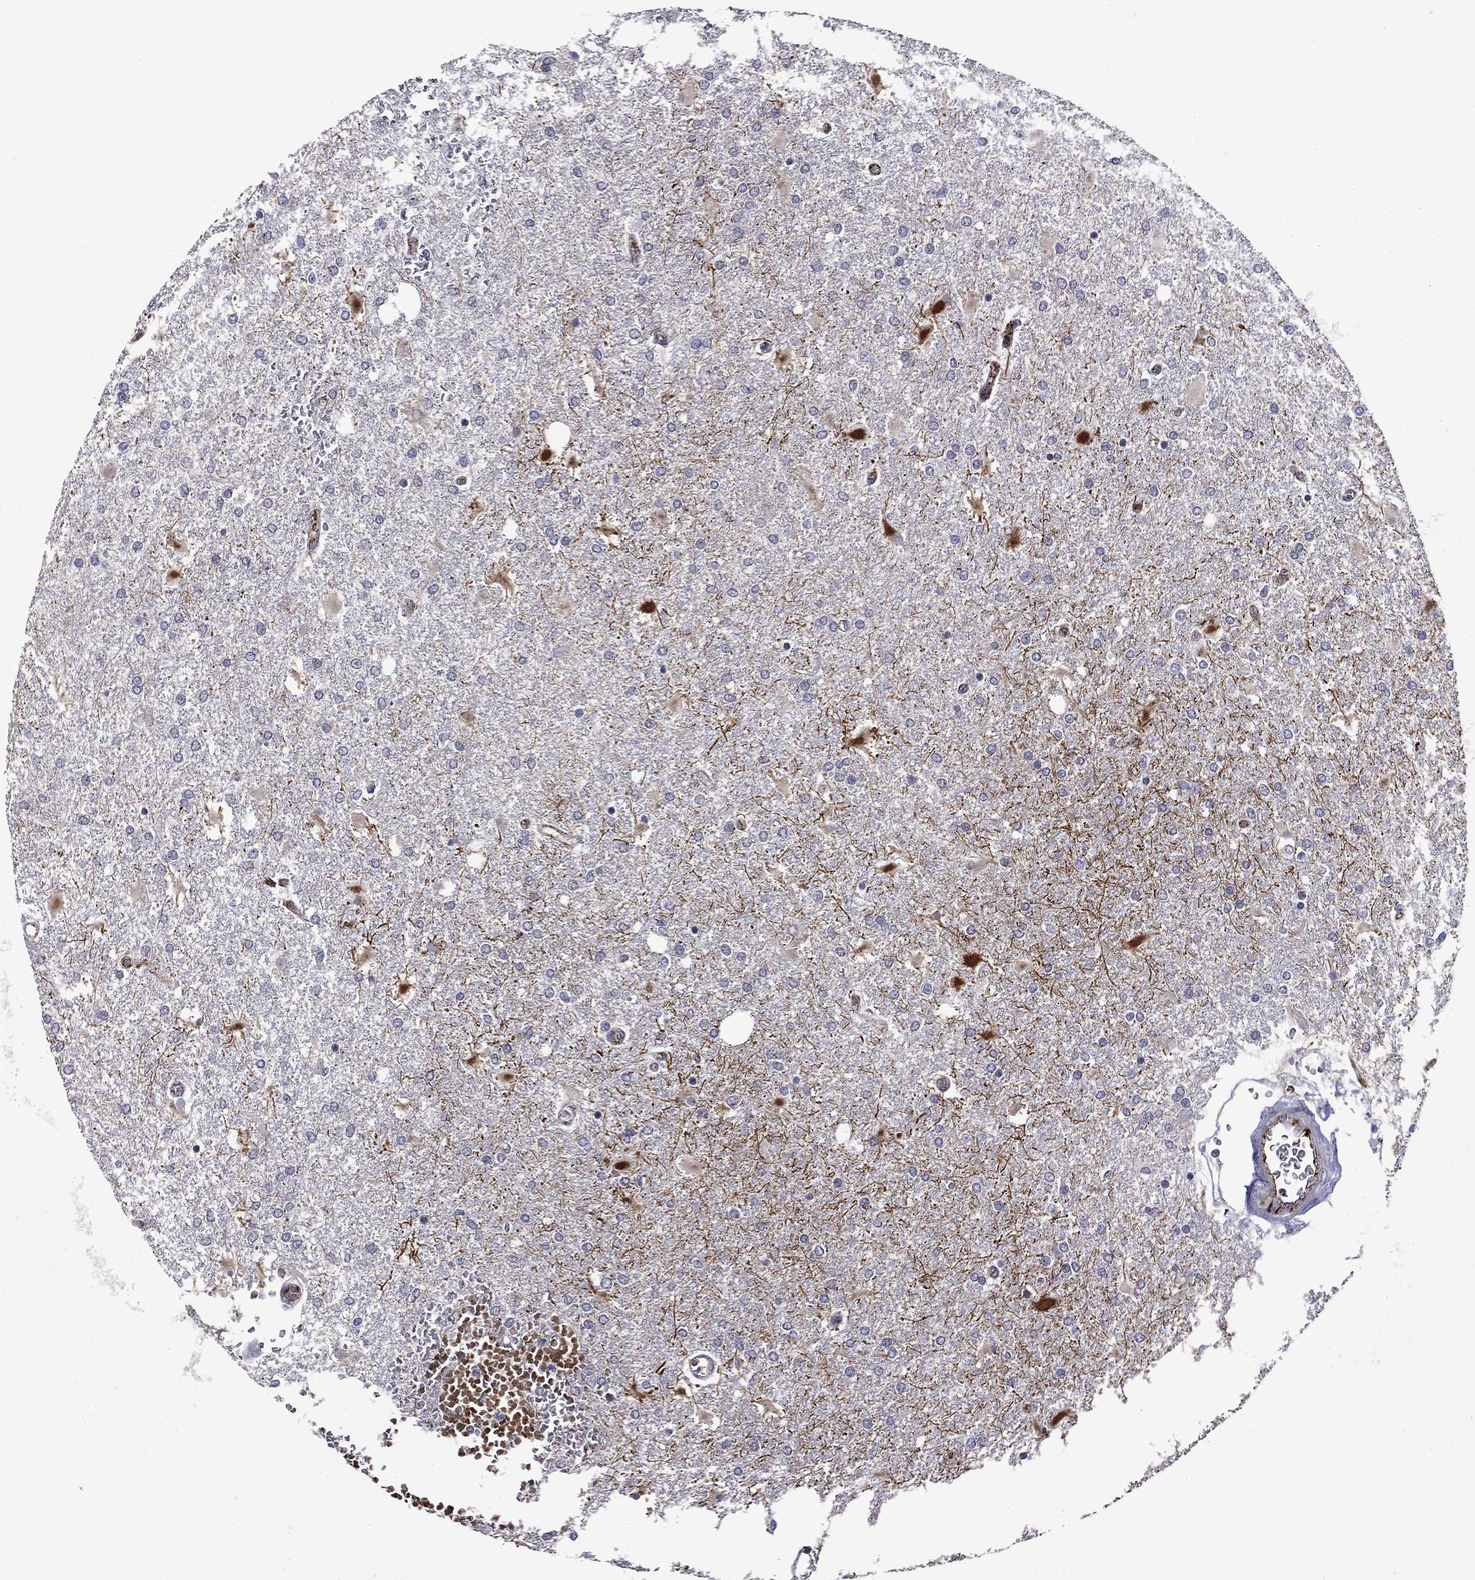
{"staining": {"intensity": "negative", "quantity": "none", "location": "none"}, "tissue": "glioma", "cell_type": "Tumor cells", "image_type": "cancer", "snomed": [{"axis": "morphology", "description": "Glioma, malignant, High grade"}, {"axis": "topography", "description": "Cerebral cortex"}], "caption": "This is an IHC histopathology image of glioma. There is no staining in tumor cells.", "gene": "SLITRK1", "patient": {"sex": "male", "age": 79}}